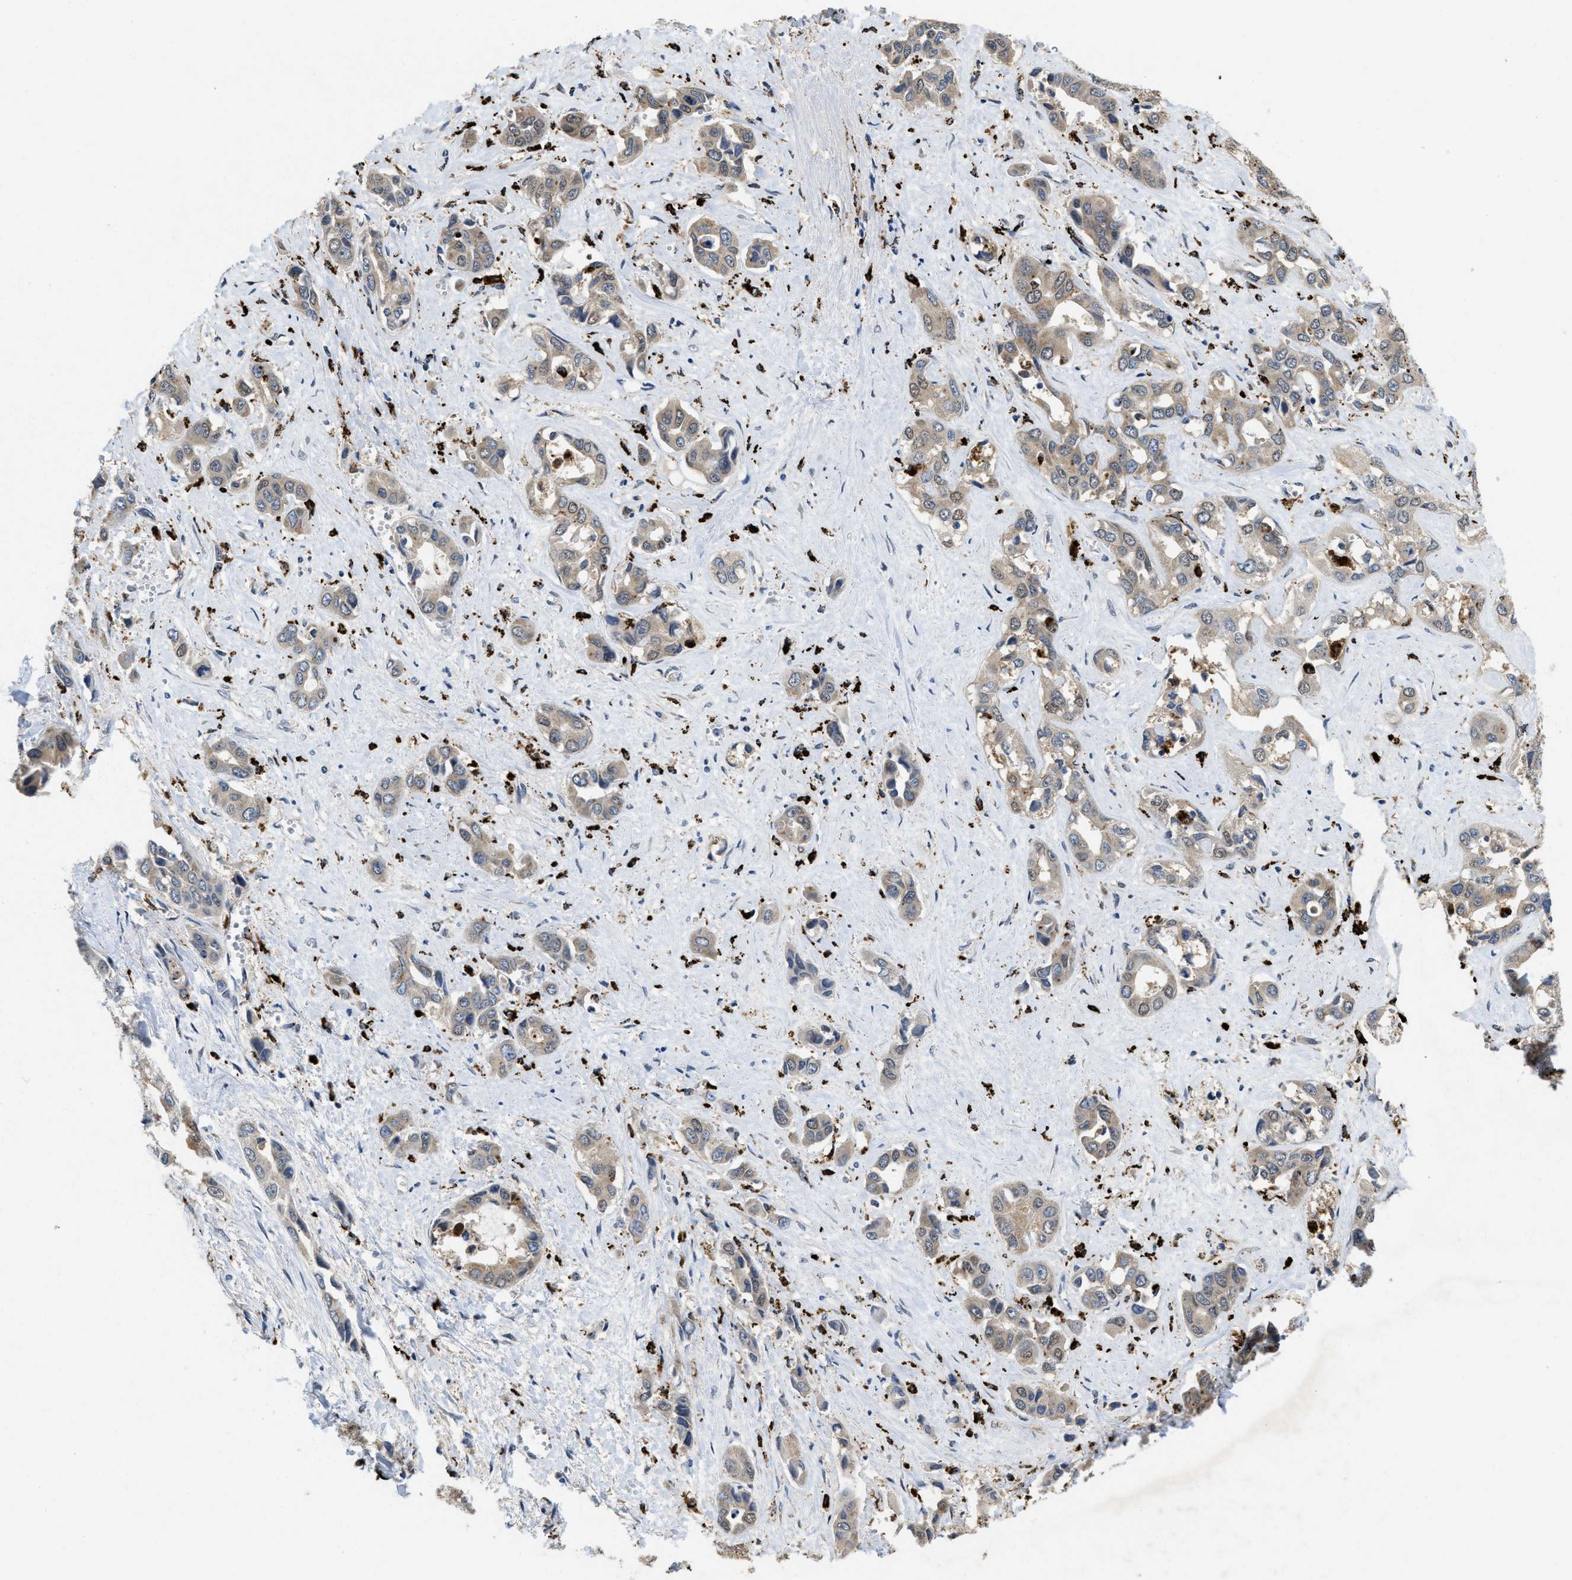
{"staining": {"intensity": "weak", "quantity": "<25%", "location": "cytoplasmic/membranous"}, "tissue": "liver cancer", "cell_type": "Tumor cells", "image_type": "cancer", "snomed": [{"axis": "morphology", "description": "Cholangiocarcinoma"}, {"axis": "topography", "description": "Liver"}], "caption": "Protein analysis of liver cancer displays no significant staining in tumor cells.", "gene": "BMPR2", "patient": {"sex": "female", "age": 52}}